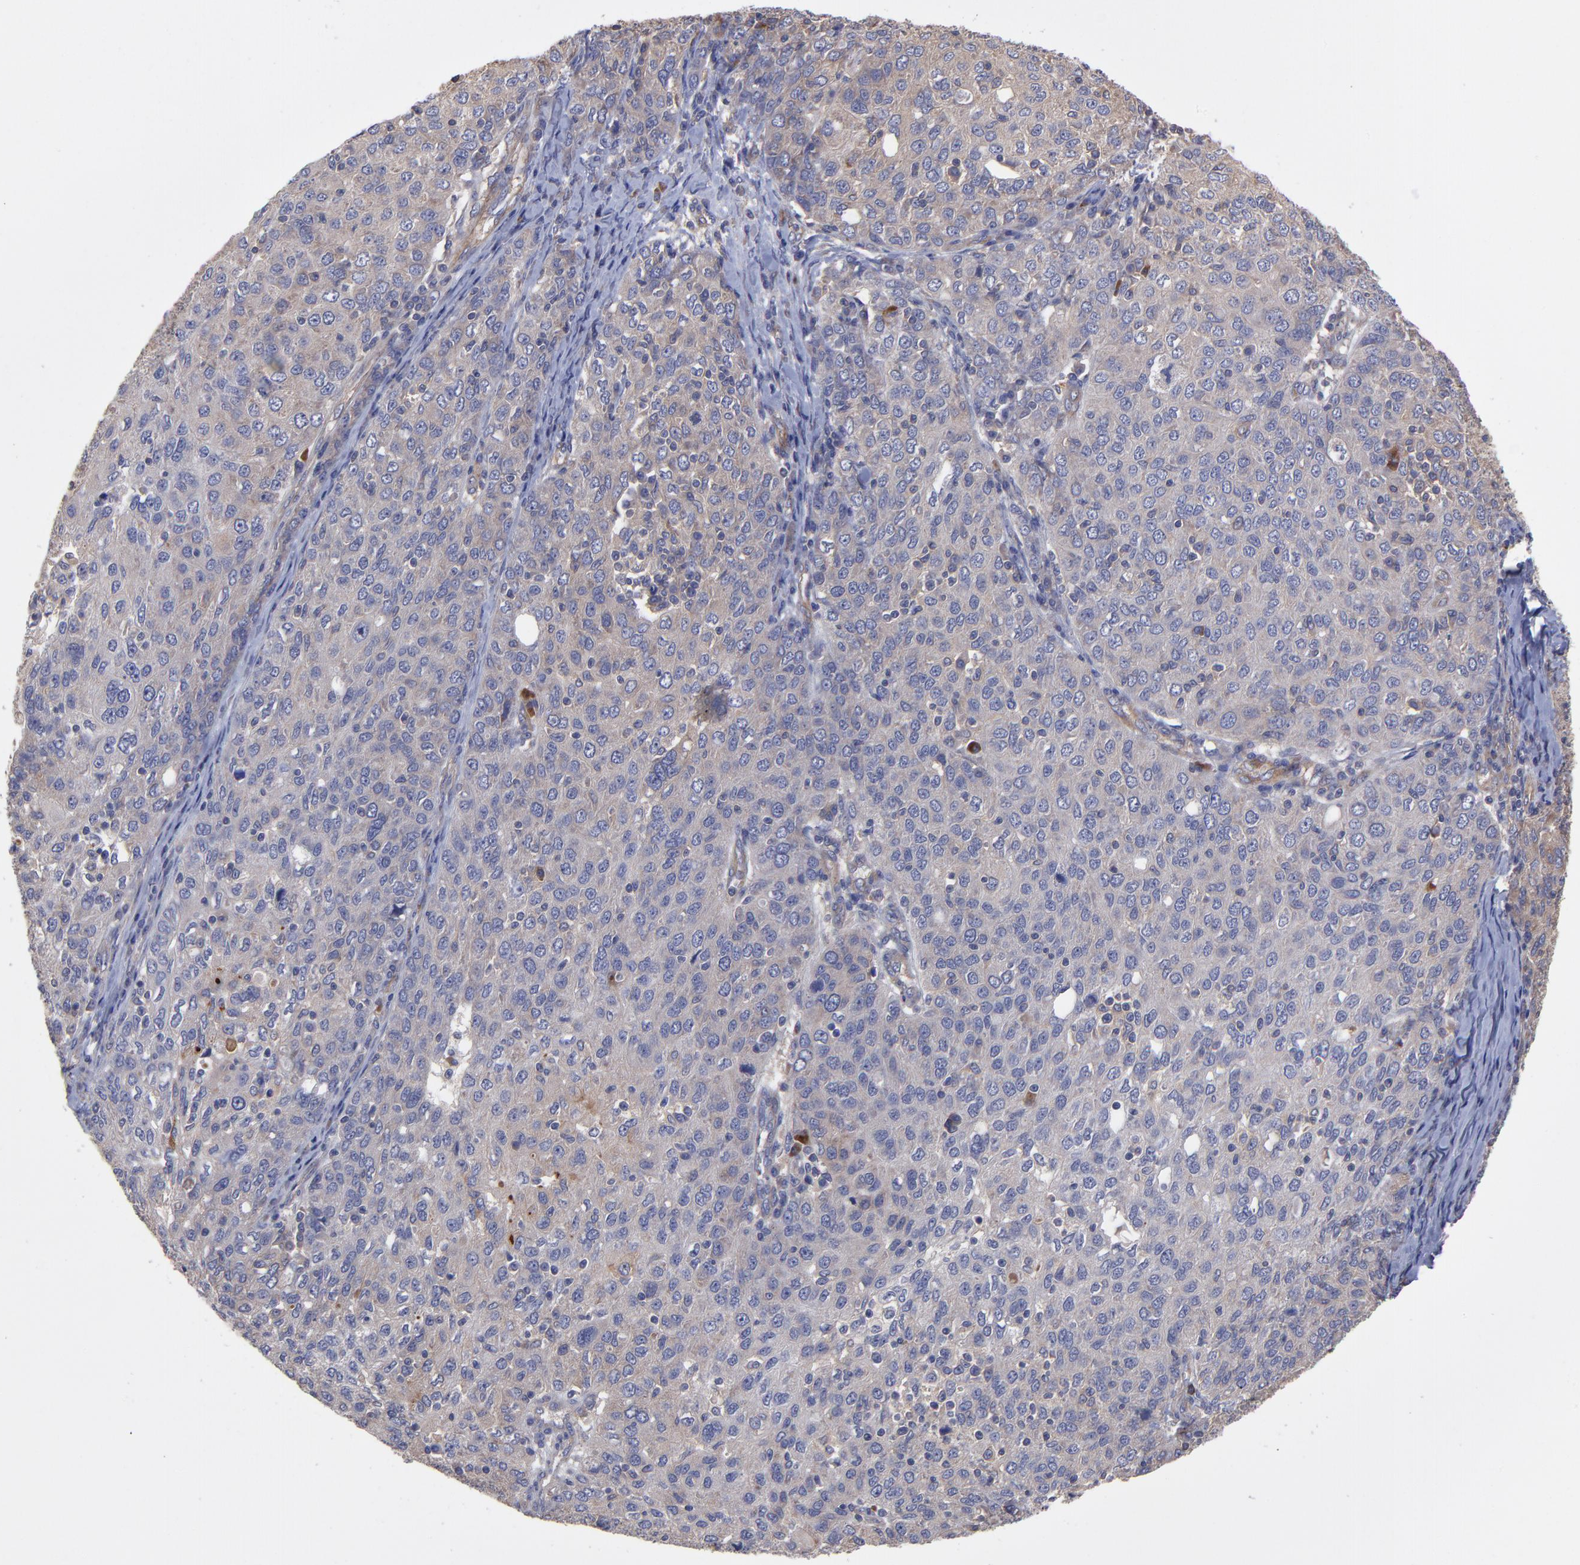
{"staining": {"intensity": "negative", "quantity": "none", "location": "none"}, "tissue": "ovarian cancer", "cell_type": "Tumor cells", "image_type": "cancer", "snomed": [{"axis": "morphology", "description": "Carcinoma, endometroid"}, {"axis": "topography", "description": "Ovary"}], "caption": "This is a histopathology image of IHC staining of ovarian cancer (endometroid carcinoma), which shows no positivity in tumor cells.", "gene": "ASB7", "patient": {"sex": "female", "age": 50}}